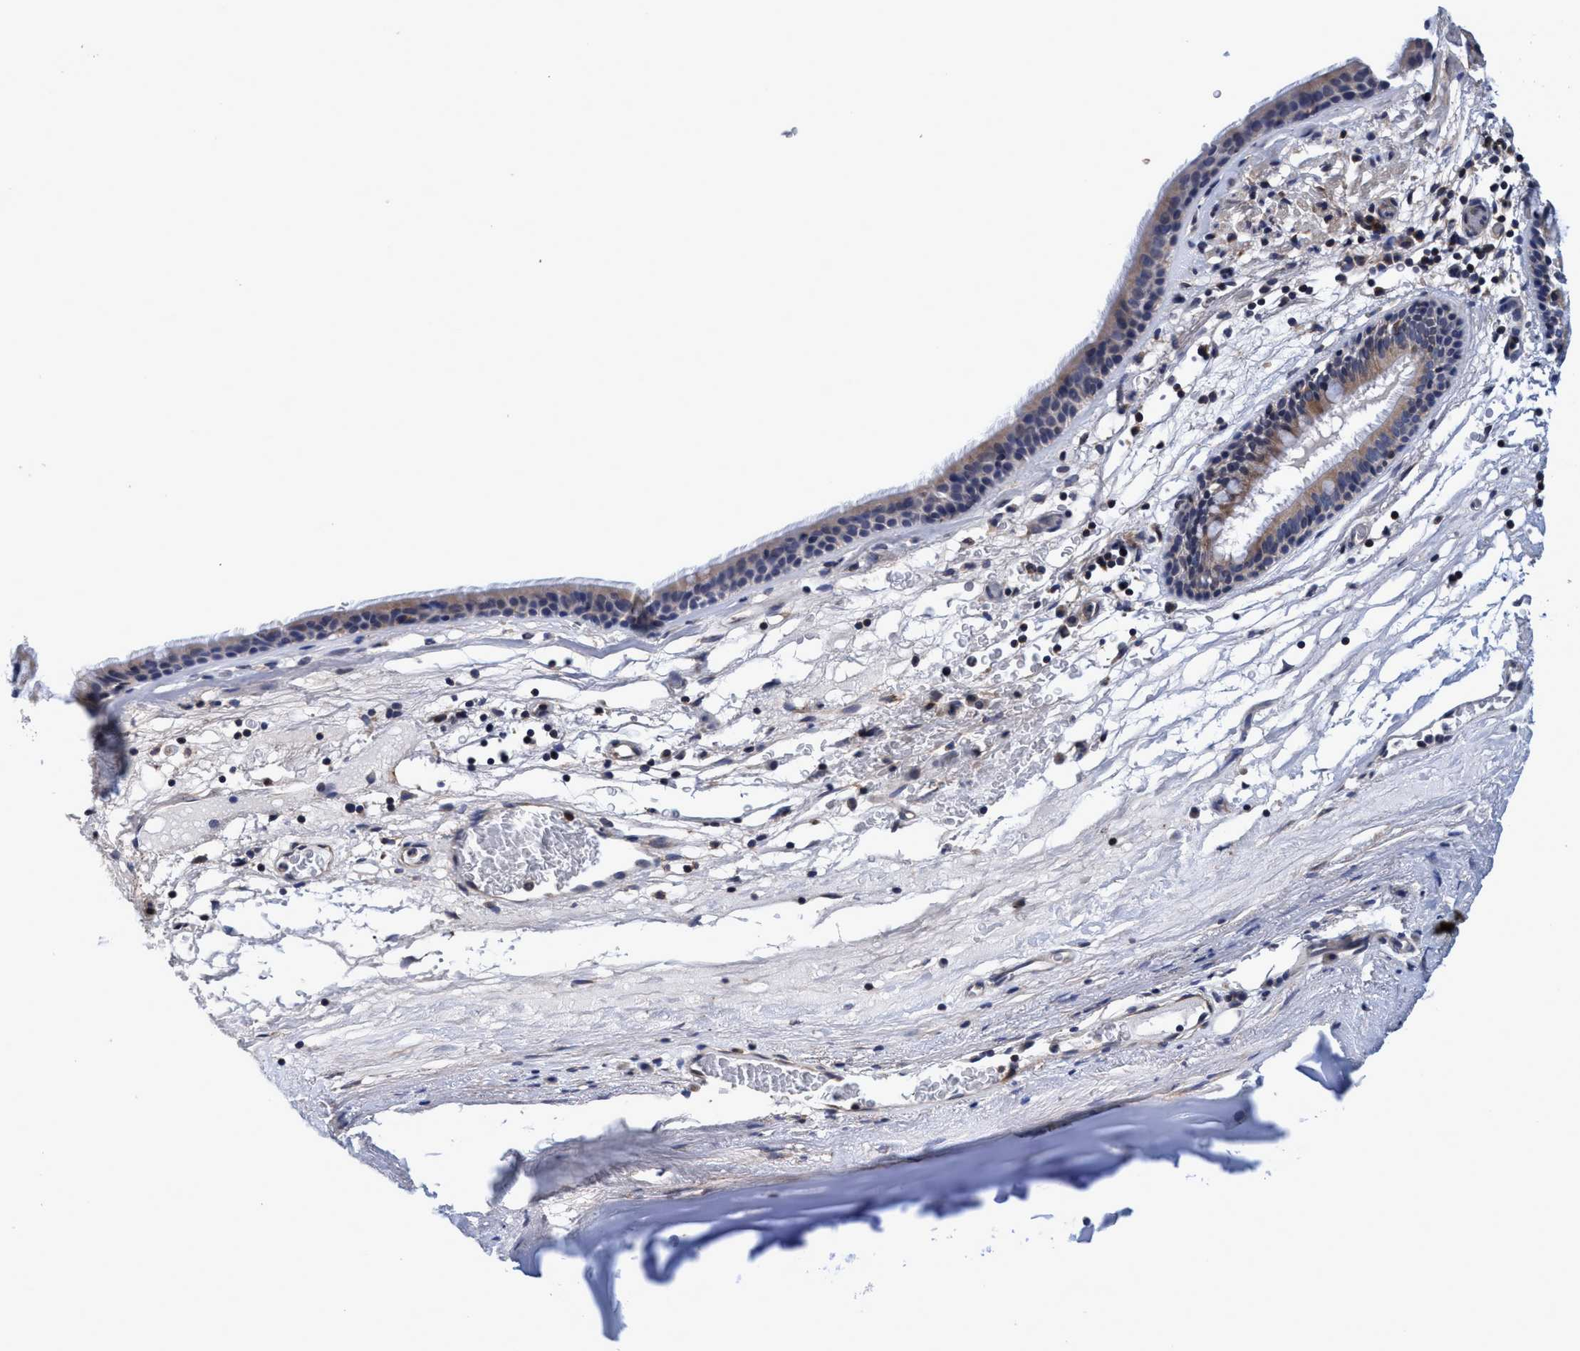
{"staining": {"intensity": "weak", "quantity": ">75%", "location": "cytoplasmic/membranous"}, "tissue": "bronchus", "cell_type": "Respiratory epithelial cells", "image_type": "normal", "snomed": [{"axis": "morphology", "description": "Normal tissue, NOS"}, {"axis": "topography", "description": "Cartilage tissue"}], "caption": "Human bronchus stained with a brown dye displays weak cytoplasmic/membranous positive positivity in about >75% of respiratory epithelial cells.", "gene": "CALCOCO2", "patient": {"sex": "female", "age": 63}}